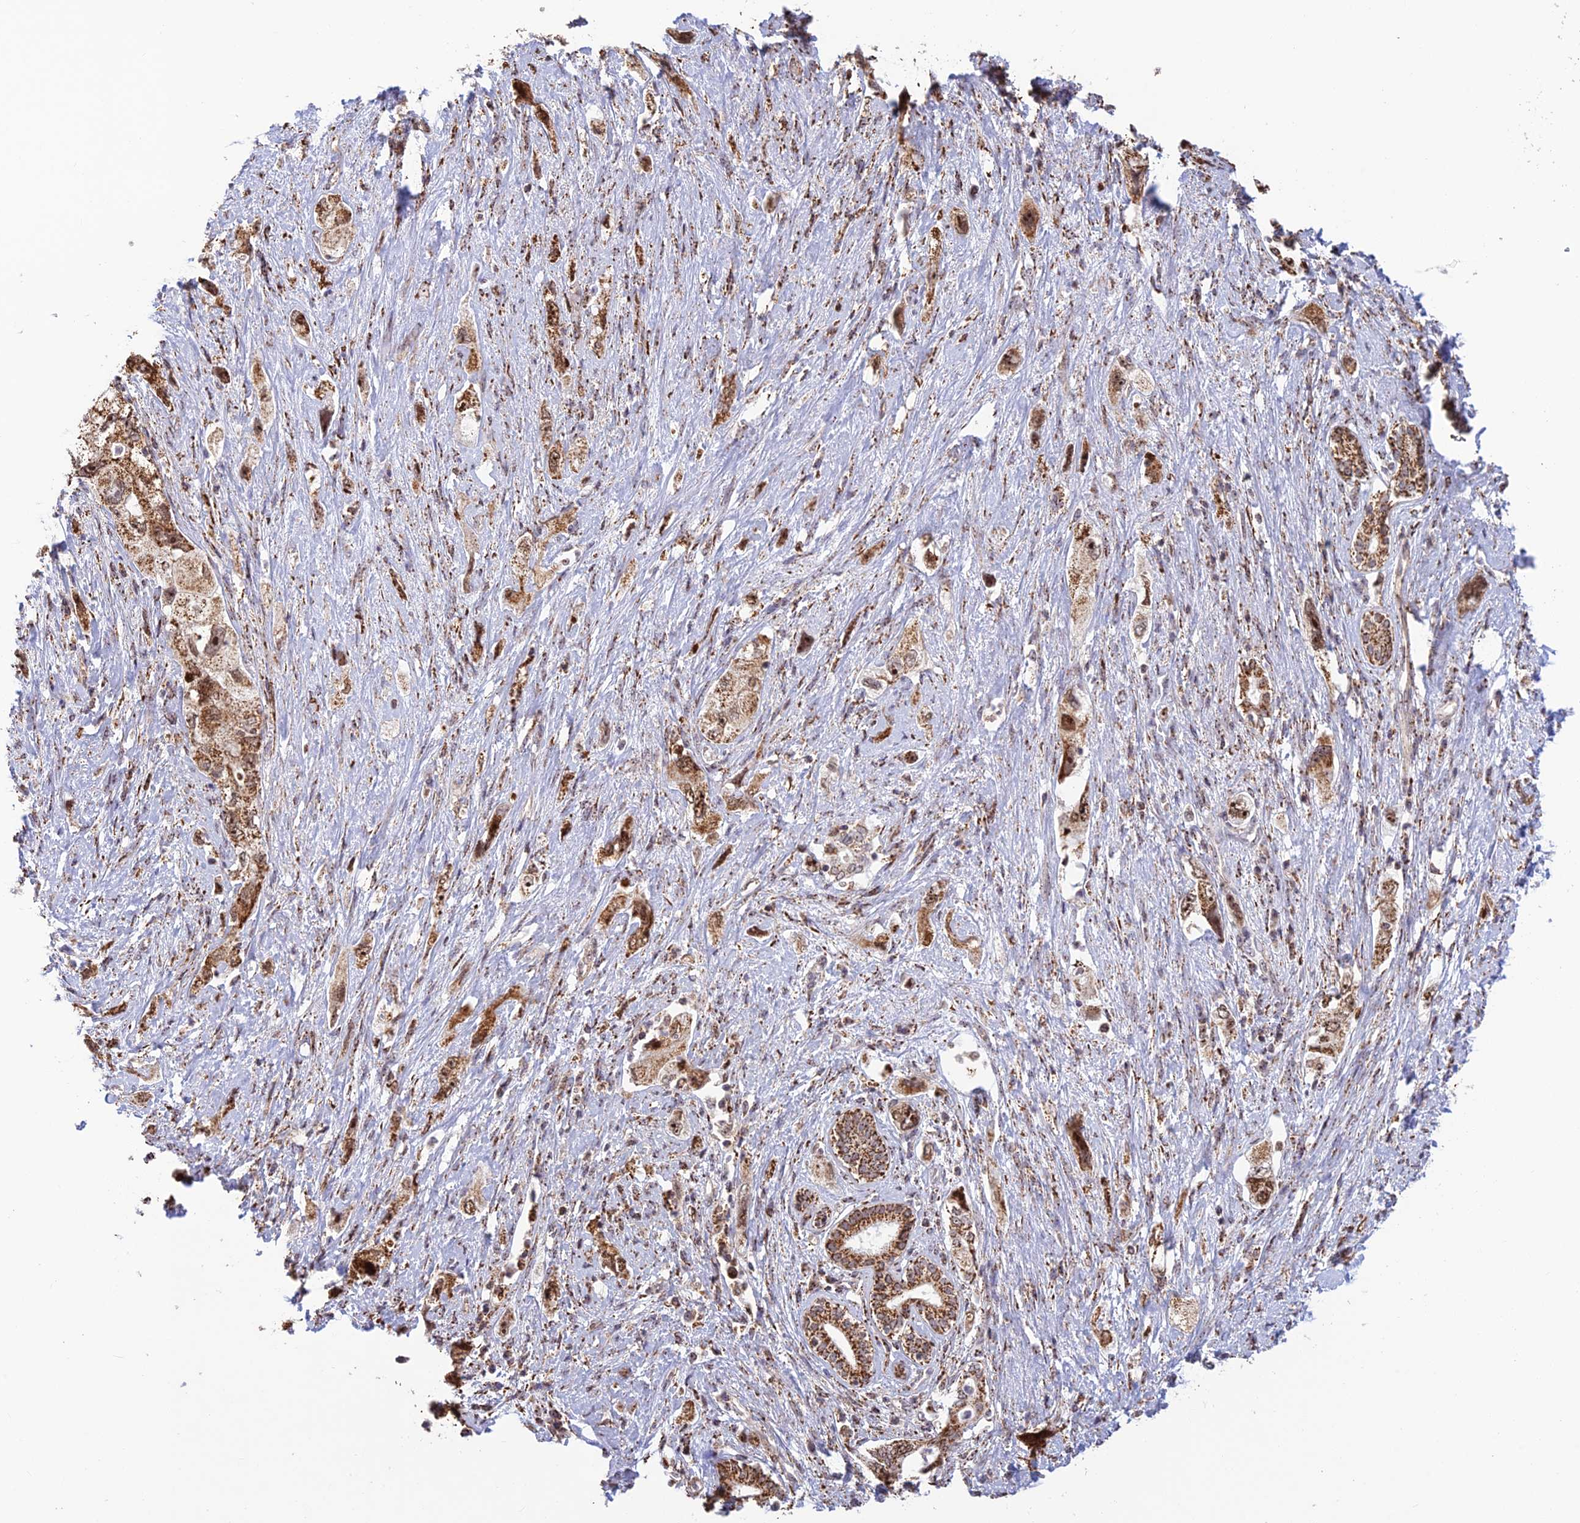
{"staining": {"intensity": "strong", "quantity": ">75%", "location": "cytoplasmic/membranous"}, "tissue": "pancreatic cancer", "cell_type": "Tumor cells", "image_type": "cancer", "snomed": [{"axis": "morphology", "description": "Adenocarcinoma, NOS"}, {"axis": "topography", "description": "Pancreas"}], "caption": "IHC (DAB (3,3'-diaminobenzidine)) staining of human pancreatic adenocarcinoma demonstrates strong cytoplasmic/membranous protein expression in approximately >75% of tumor cells.", "gene": "POLR1G", "patient": {"sex": "female", "age": 73}}